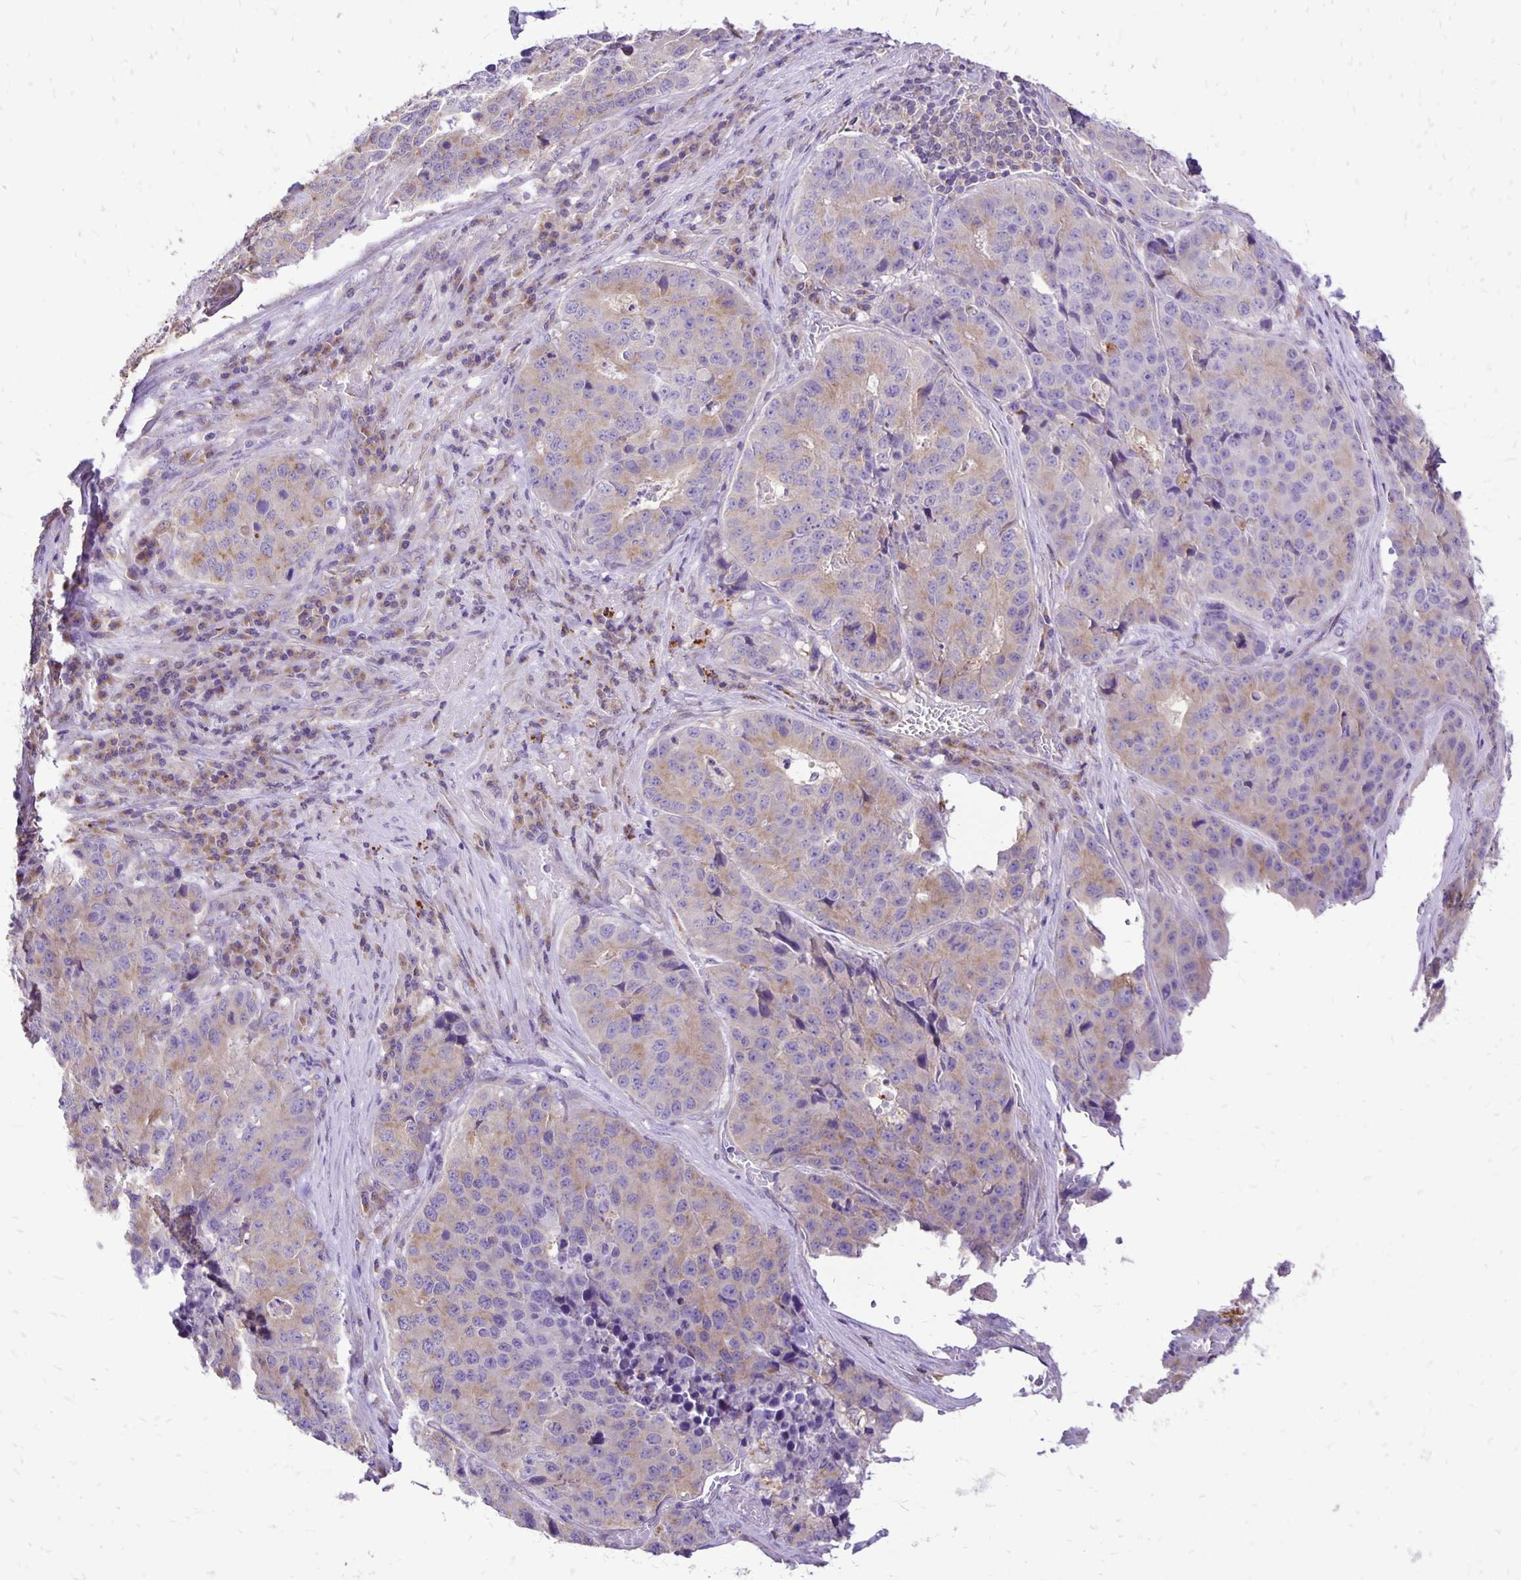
{"staining": {"intensity": "weak", "quantity": ">75%", "location": "cytoplasmic/membranous"}, "tissue": "stomach cancer", "cell_type": "Tumor cells", "image_type": "cancer", "snomed": [{"axis": "morphology", "description": "Adenocarcinoma, NOS"}, {"axis": "topography", "description": "Stomach"}], "caption": "A high-resolution image shows IHC staining of stomach adenocarcinoma, which reveals weak cytoplasmic/membranous expression in approximately >75% of tumor cells. Immunohistochemistry stains the protein of interest in brown and the nuclei are stained blue.", "gene": "EIF5A", "patient": {"sex": "male", "age": 71}}